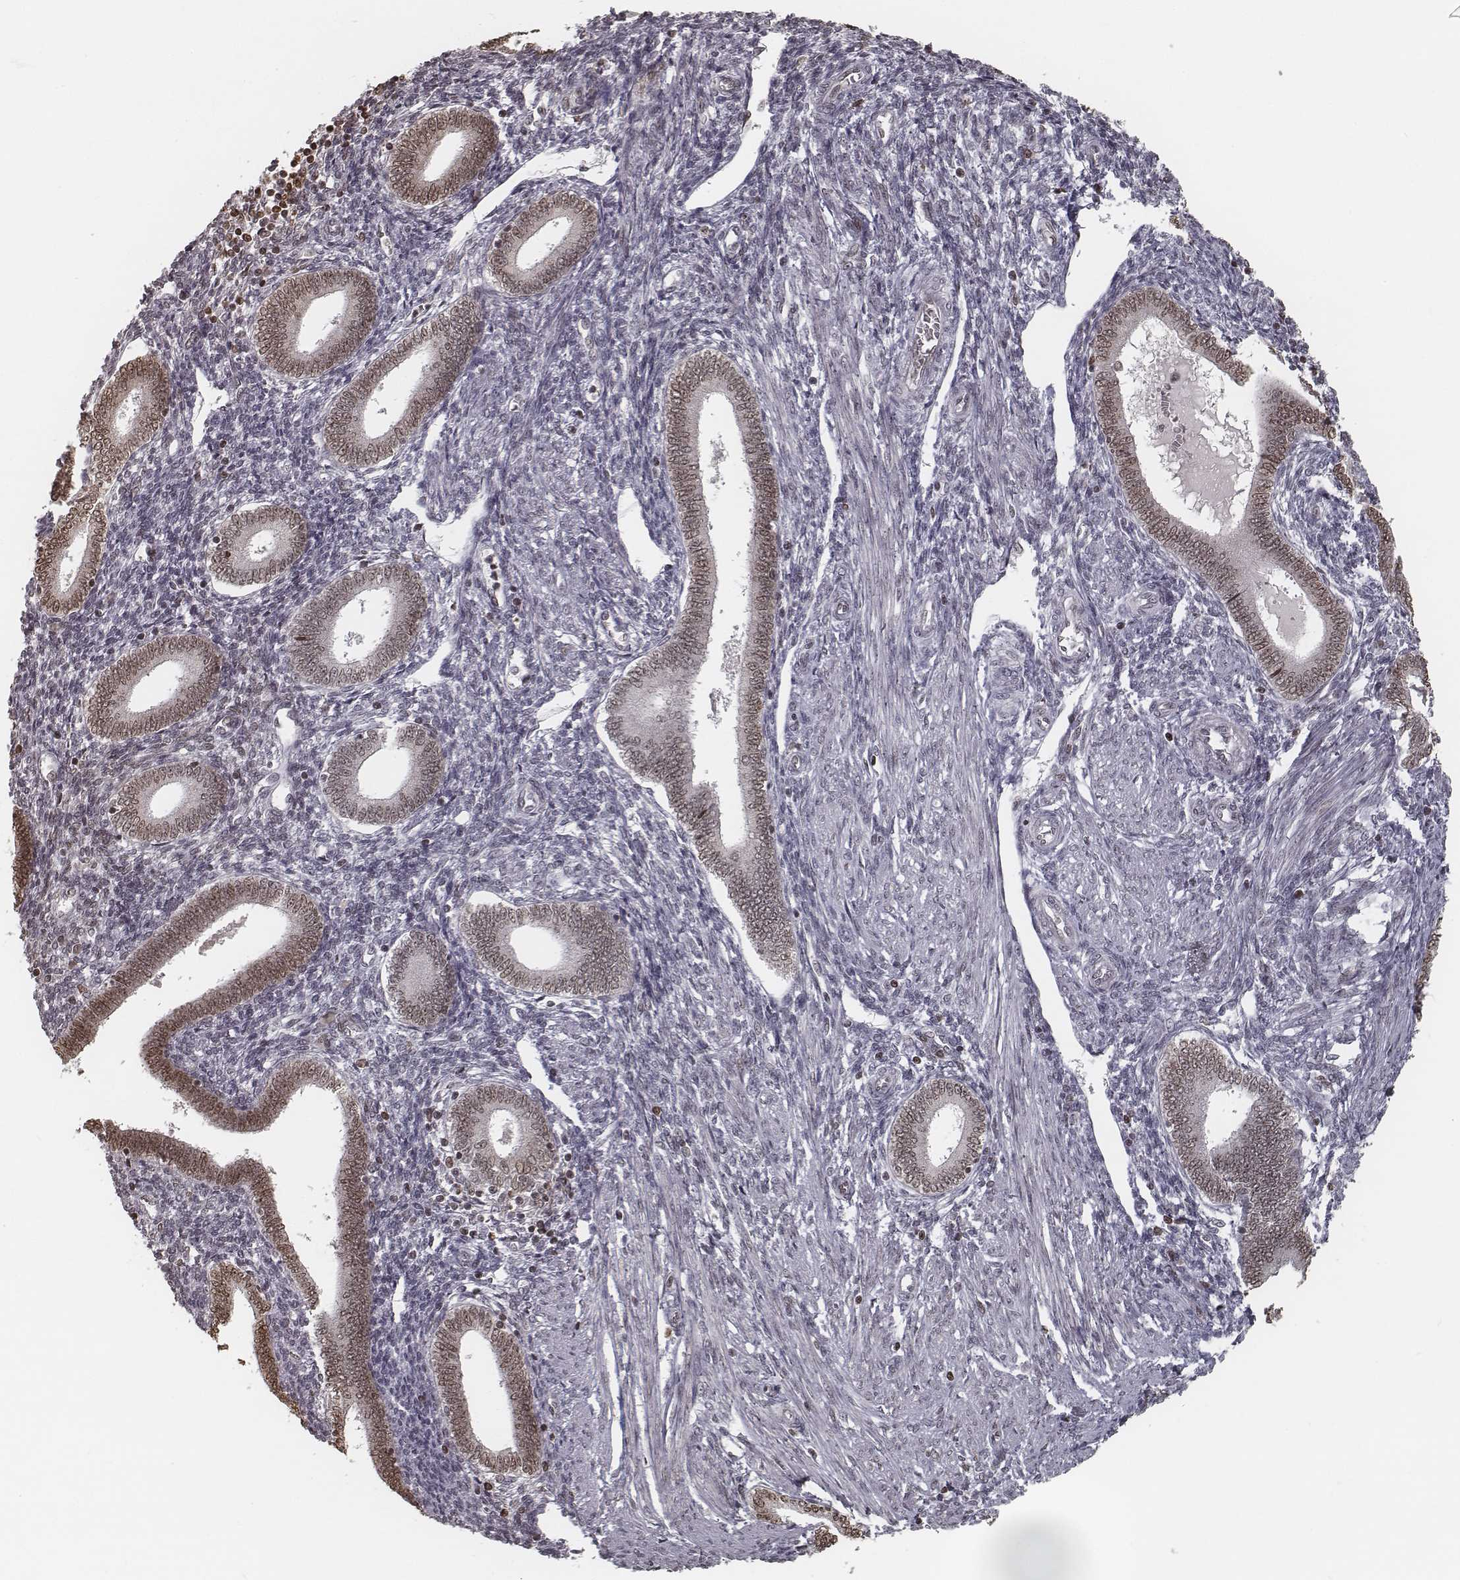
{"staining": {"intensity": "negative", "quantity": "none", "location": "none"}, "tissue": "endometrium", "cell_type": "Cells in endometrial stroma", "image_type": "normal", "snomed": [{"axis": "morphology", "description": "Normal tissue, NOS"}, {"axis": "topography", "description": "Endometrium"}], "caption": "DAB immunohistochemical staining of normal endometrium demonstrates no significant positivity in cells in endometrial stroma.", "gene": "HMGA2", "patient": {"sex": "female", "age": 42}}